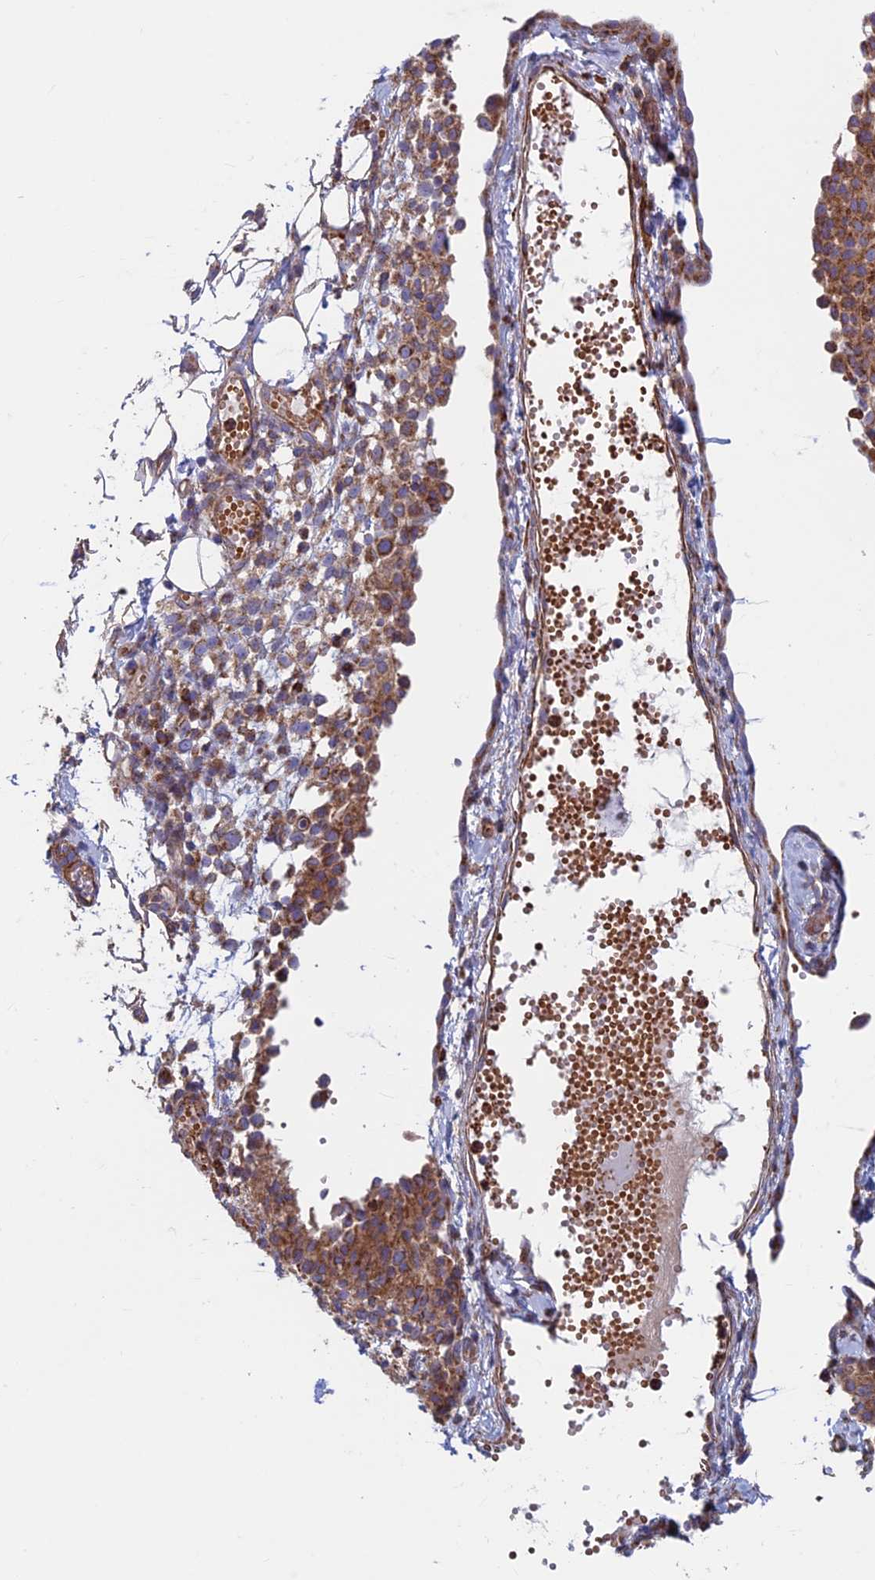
{"staining": {"intensity": "moderate", "quantity": ">75%", "location": "cytoplasmic/membranous"}, "tissue": "ovarian cancer", "cell_type": "Tumor cells", "image_type": "cancer", "snomed": [{"axis": "morphology", "description": "Carcinoma, endometroid"}, {"axis": "topography", "description": "Ovary"}], "caption": "This is a histology image of immunohistochemistry (IHC) staining of ovarian cancer (endometroid carcinoma), which shows moderate expression in the cytoplasmic/membranous of tumor cells.", "gene": "DNM1L", "patient": {"sex": "female", "age": 42}}